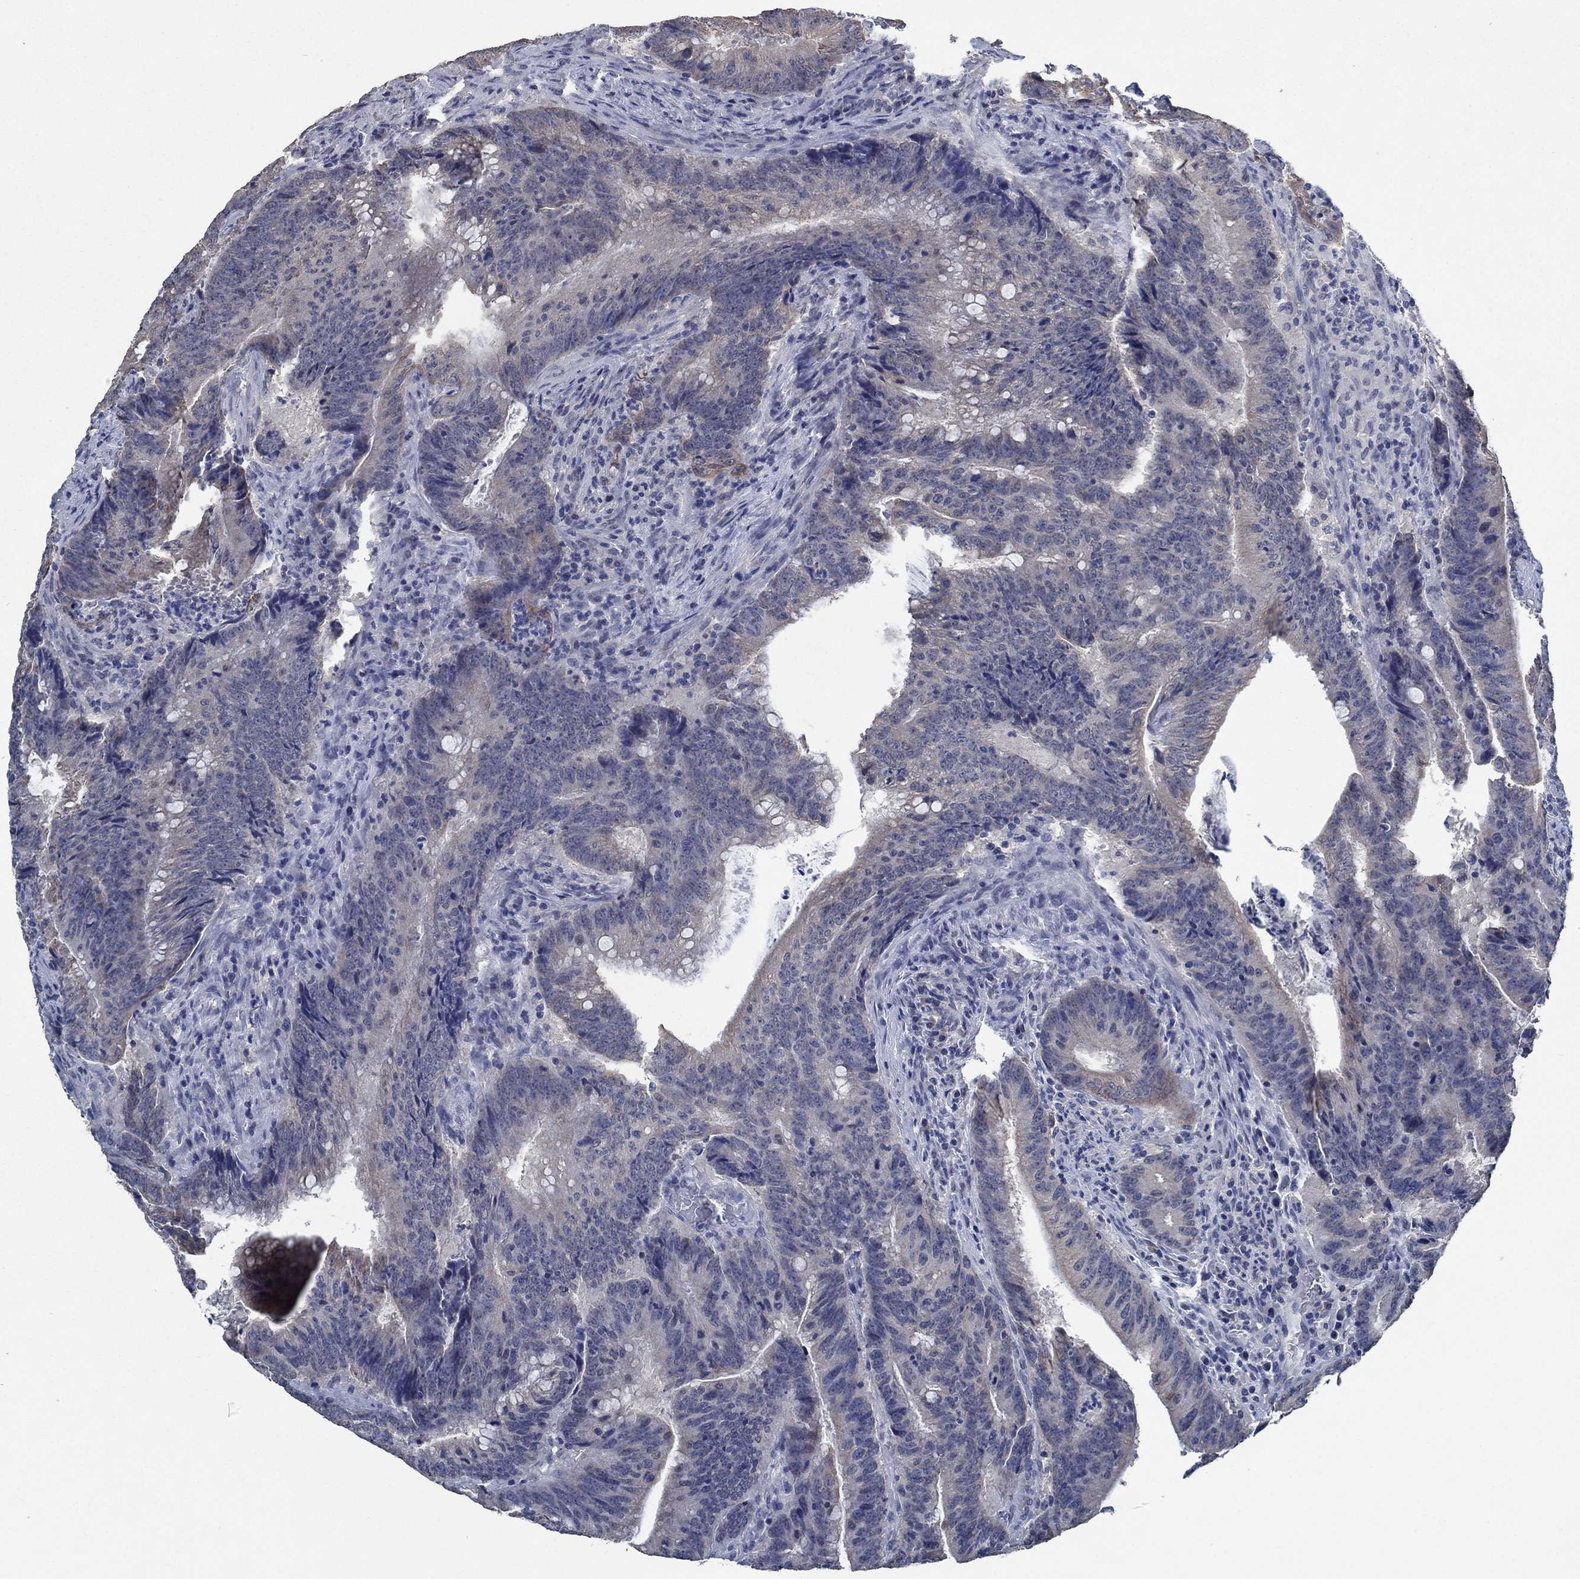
{"staining": {"intensity": "weak", "quantity": "<25%", "location": "cytoplasmic/membranous"}, "tissue": "colorectal cancer", "cell_type": "Tumor cells", "image_type": "cancer", "snomed": [{"axis": "morphology", "description": "Adenocarcinoma, NOS"}, {"axis": "topography", "description": "Colon"}], "caption": "The immunohistochemistry photomicrograph has no significant positivity in tumor cells of colorectal cancer tissue.", "gene": "OBSCN", "patient": {"sex": "female", "age": 87}}